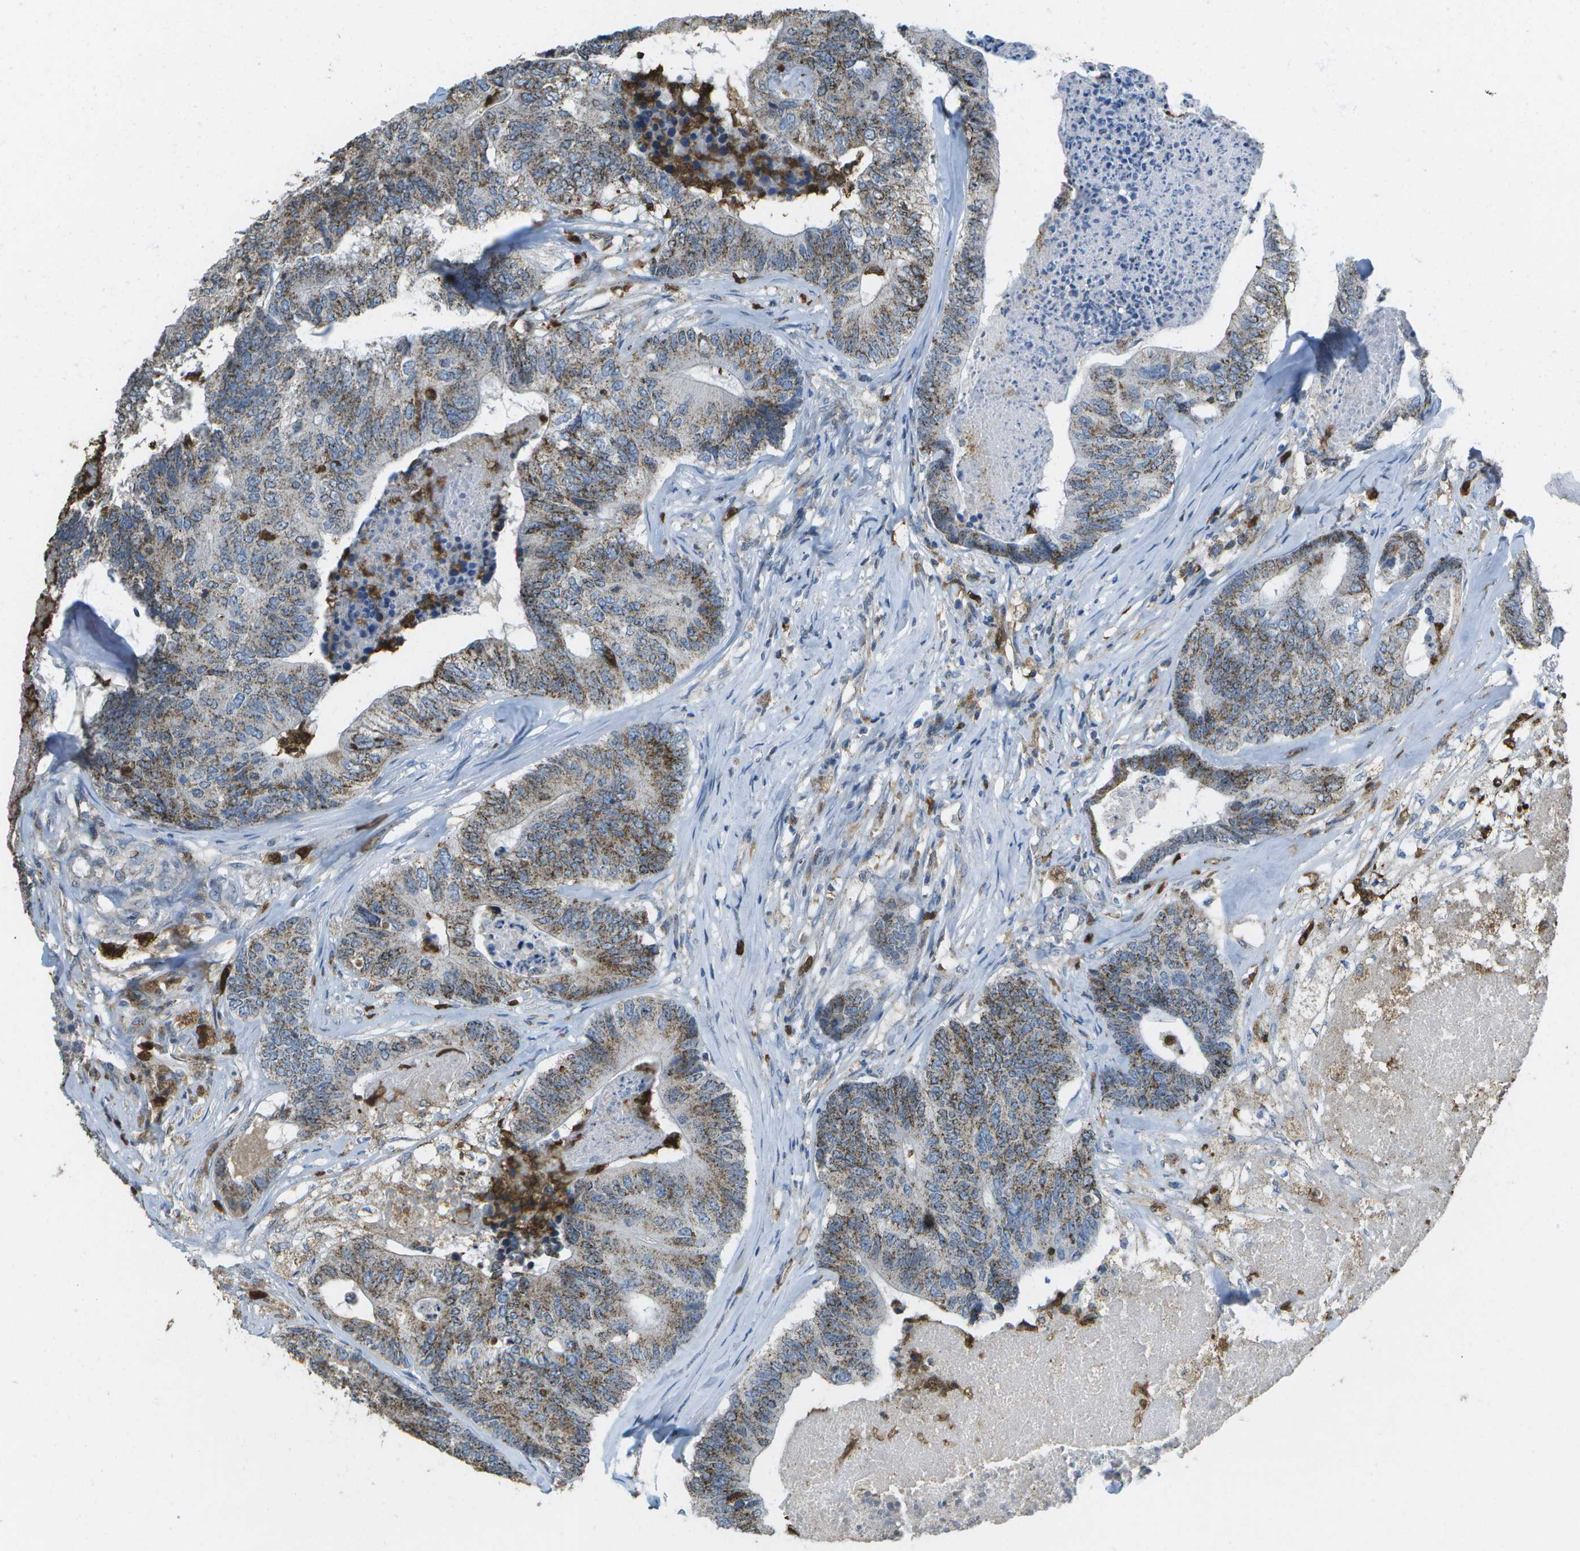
{"staining": {"intensity": "moderate", "quantity": ">75%", "location": "cytoplasmic/membranous"}, "tissue": "colorectal cancer", "cell_type": "Tumor cells", "image_type": "cancer", "snomed": [{"axis": "morphology", "description": "Adenocarcinoma, NOS"}, {"axis": "topography", "description": "Colon"}], "caption": "A high-resolution histopathology image shows immunohistochemistry (IHC) staining of colorectal cancer, which exhibits moderate cytoplasmic/membranous expression in approximately >75% of tumor cells. (DAB IHC with brightfield microscopy, high magnification).", "gene": "CACHD1", "patient": {"sex": "female", "age": 57}}